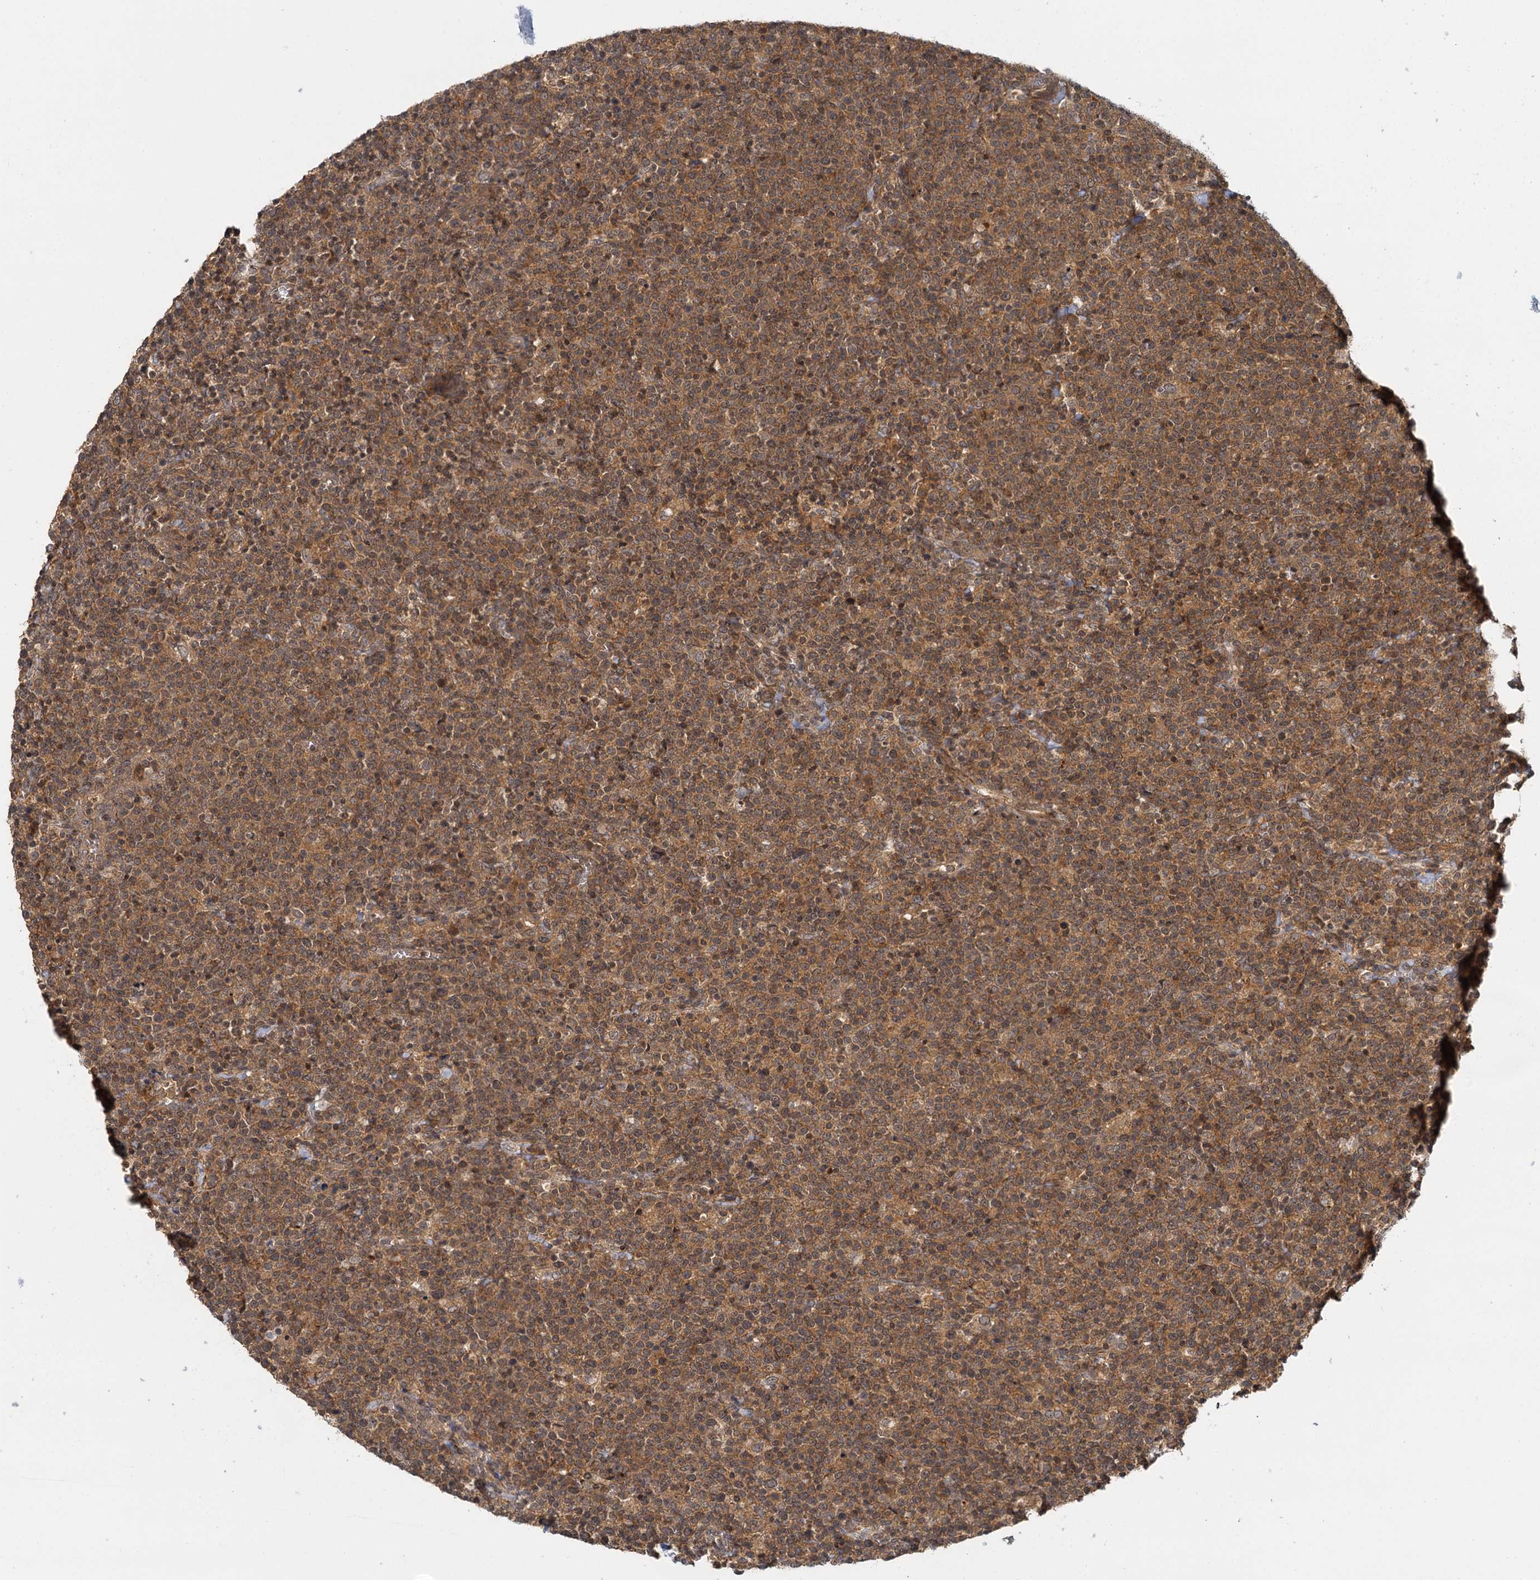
{"staining": {"intensity": "moderate", "quantity": ">75%", "location": "cytoplasmic/membranous"}, "tissue": "lymphoma", "cell_type": "Tumor cells", "image_type": "cancer", "snomed": [{"axis": "morphology", "description": "Malignant lymphoma, non-Hodgkin's type, High grade"}, {"axis": "topography", "description": "Lymph node"}], "caption": "This is a histology image of immunohistochemistry (IHC) staining of lymphoma, which shows moderate expression in the cytoplasmic/membranous of tumor cells.", "gene": "ZNF549", "patient": {"sex": "male", "age": 61}}